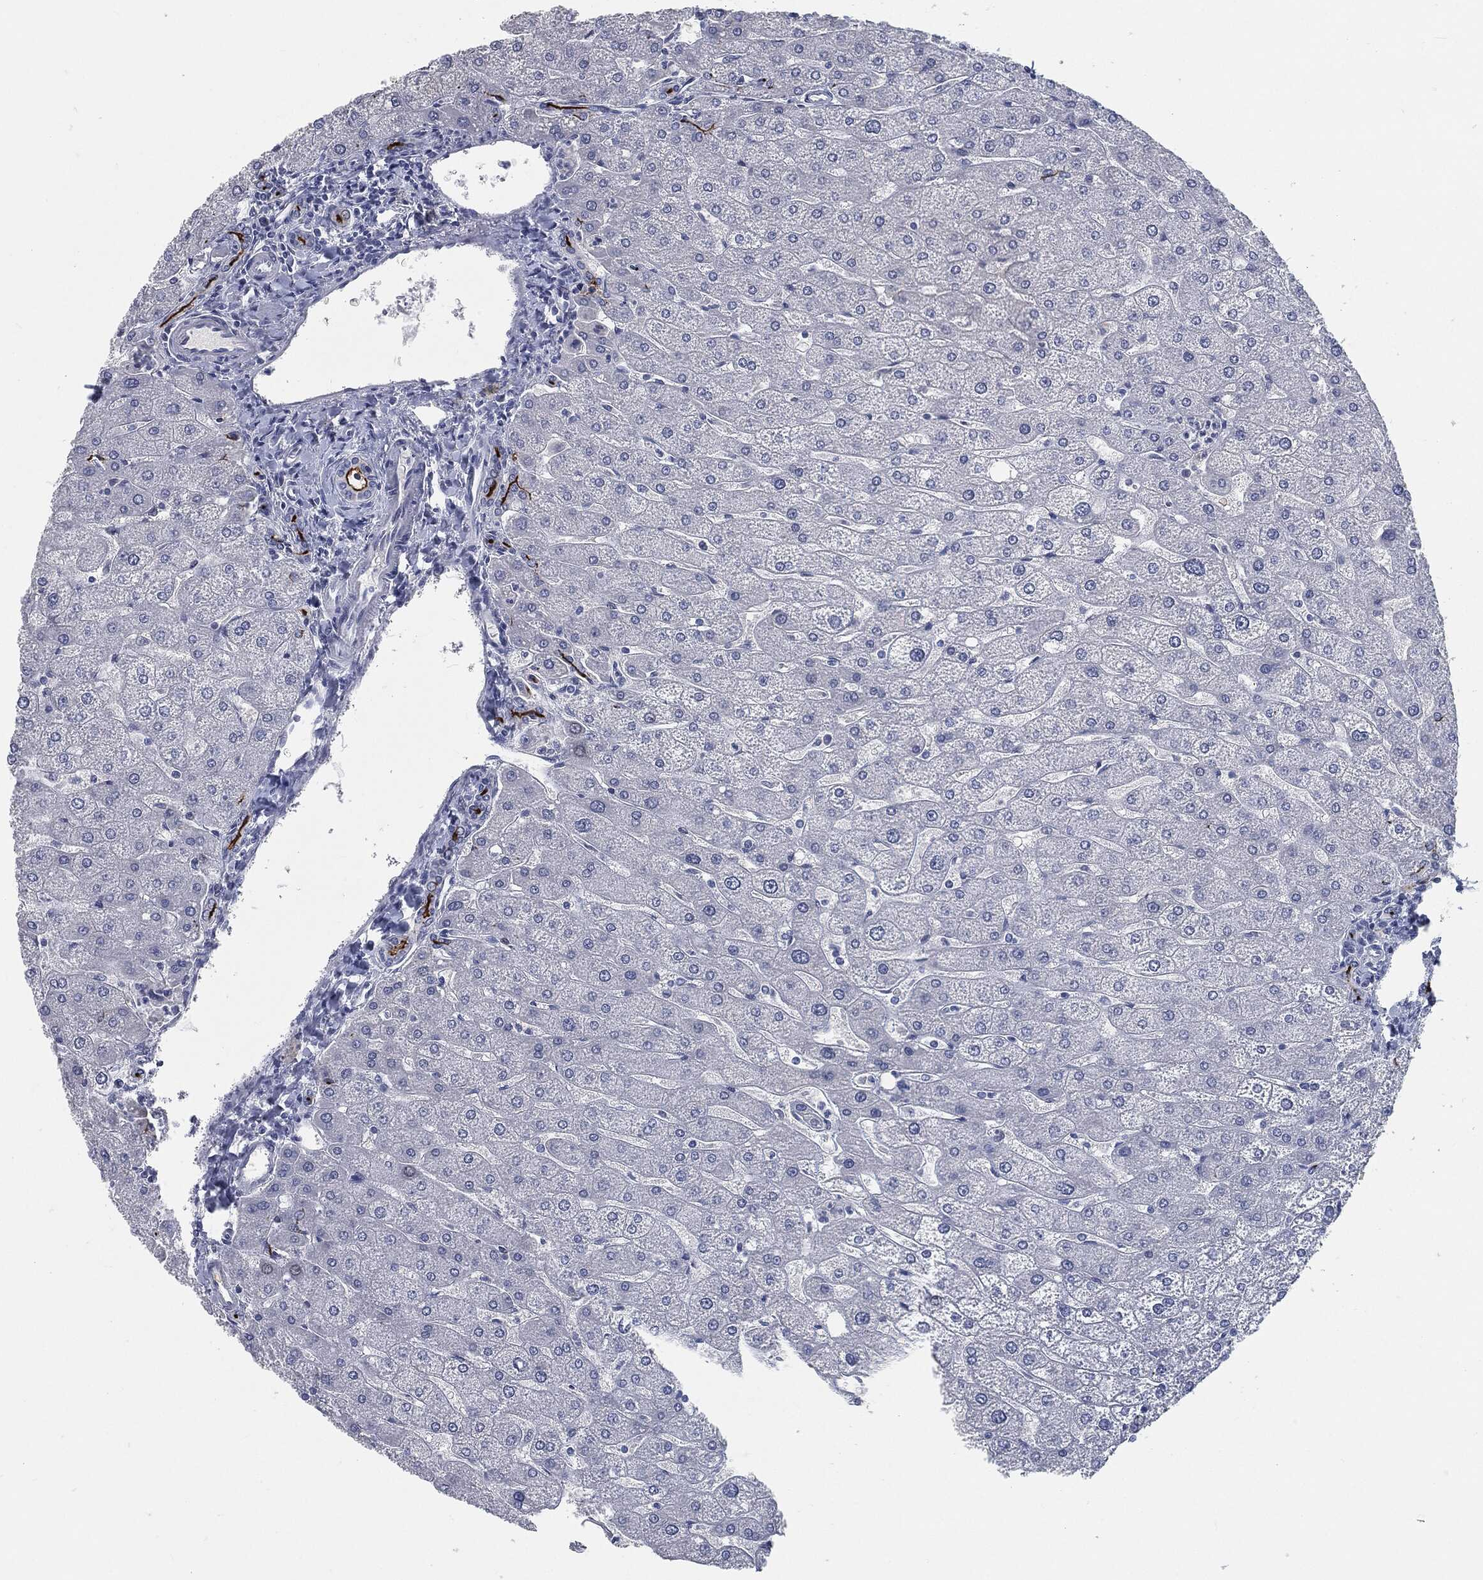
{"staining": {"intensity": "strong", "quantity": ">75%", "location": "cytoplasmic/membranous"}, "tissue": "liver", "cell_type": "Cholangiocytes", "image_type": "normal", "snomed": [{"axis": "morphology", "description": "Normal tissue, NOS"}, {"axis": "topography", "description": "Liver"}], "caption": "A photomicrograph showing strong cytoplasmic/membranous staining in about >75% of cholangiocytes in normal liver, as visualized by brown immunohistochemical staining.", "gene": "PROM1", "patient": {"sex": "male", "age": 67}}